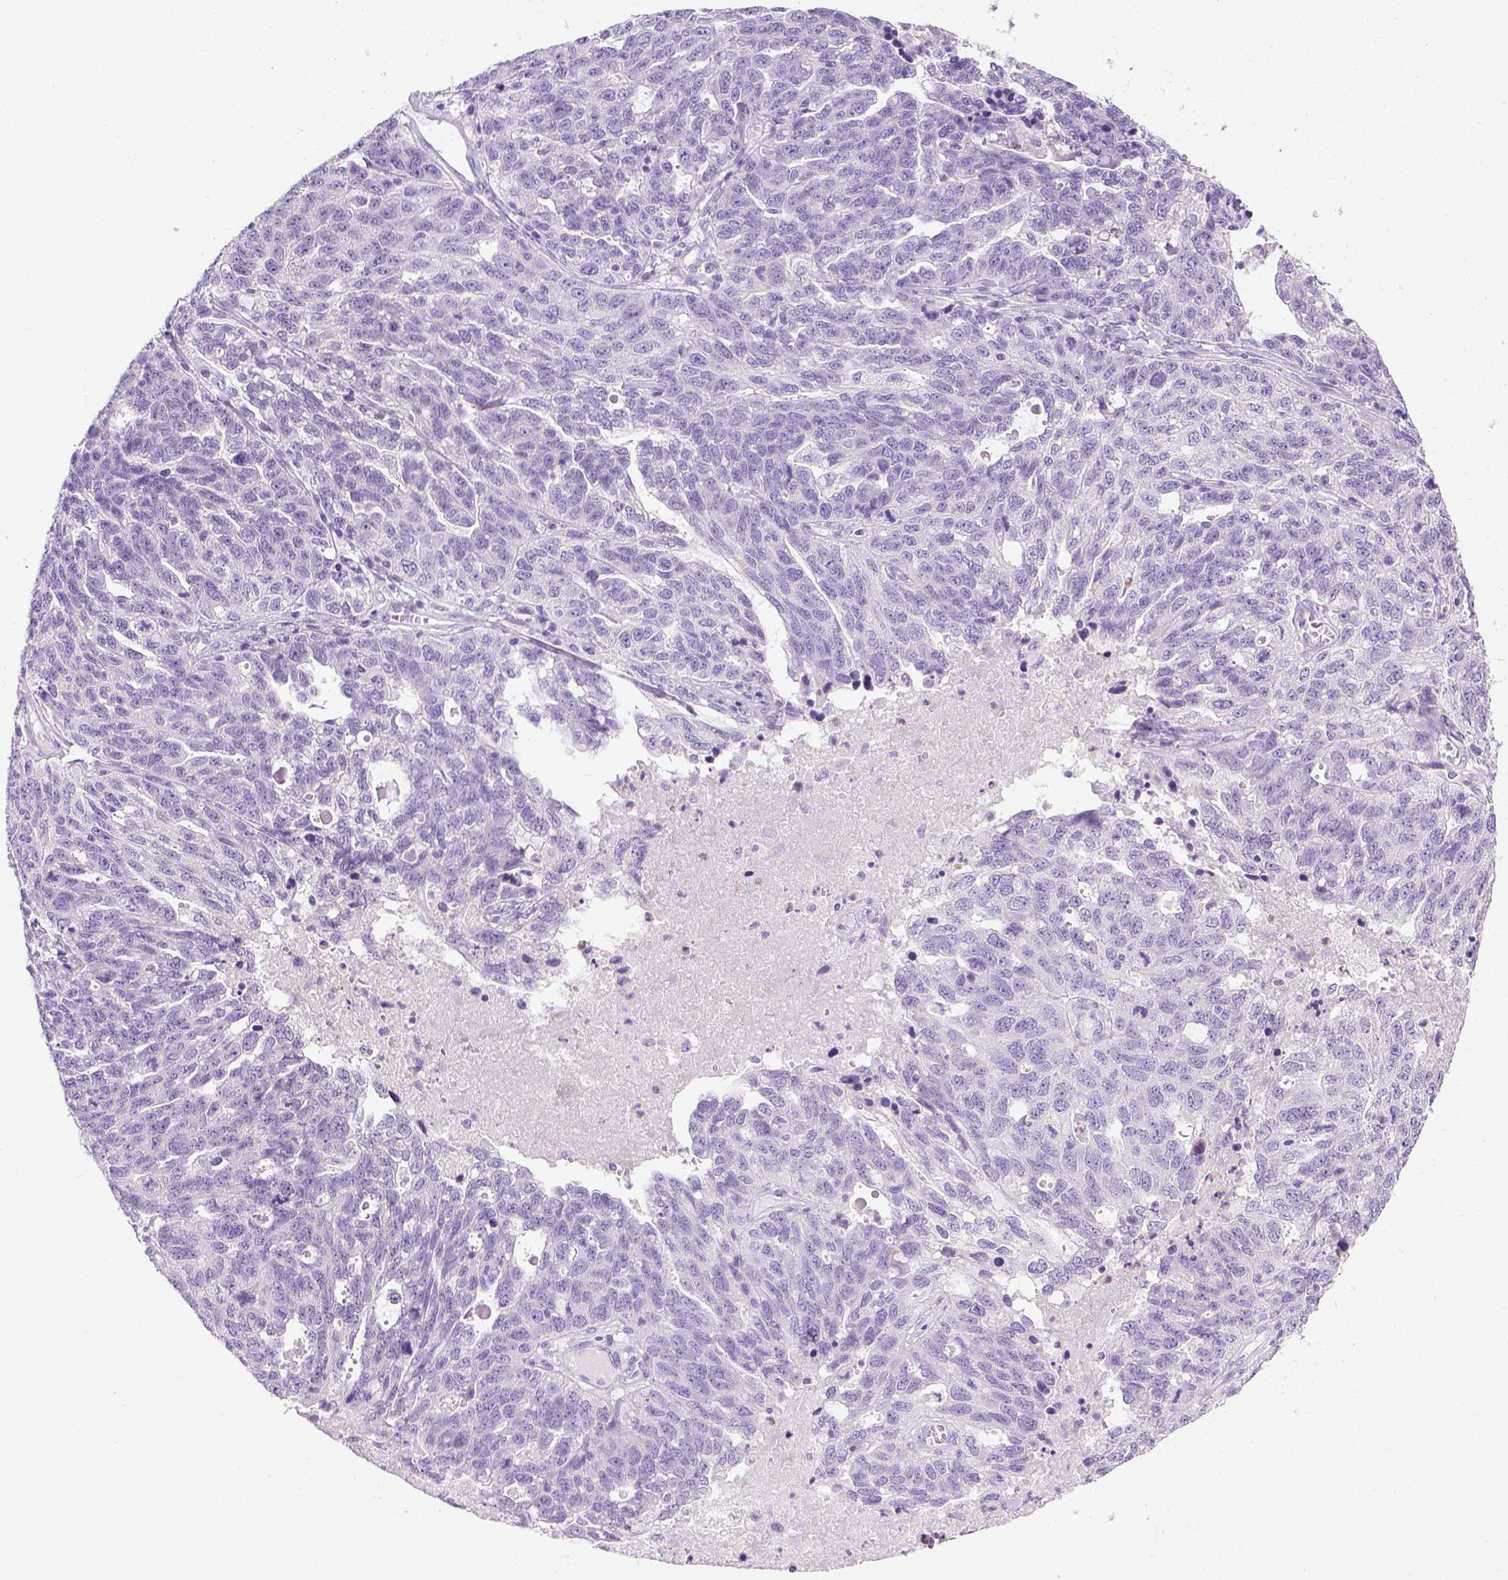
{"staining": {"intensity": "negative", "quantity": "none", "location": "none"}, "tissue": "ovarian cancer", "cell_type": "Tumor cells", "image_type": "cancer", "snomed": [{"axis": "morphology", "description": "Cystadenocarcinoma, serous, NOS"}, {"axis": "topography", "description": "Ovary"}], "caption": "Immunohistochemical staining of ovarian cancer shows no significant staining in tumor cells.", "gene": "TMEM38A", "patient": {"sex": "female", "age": 71}}